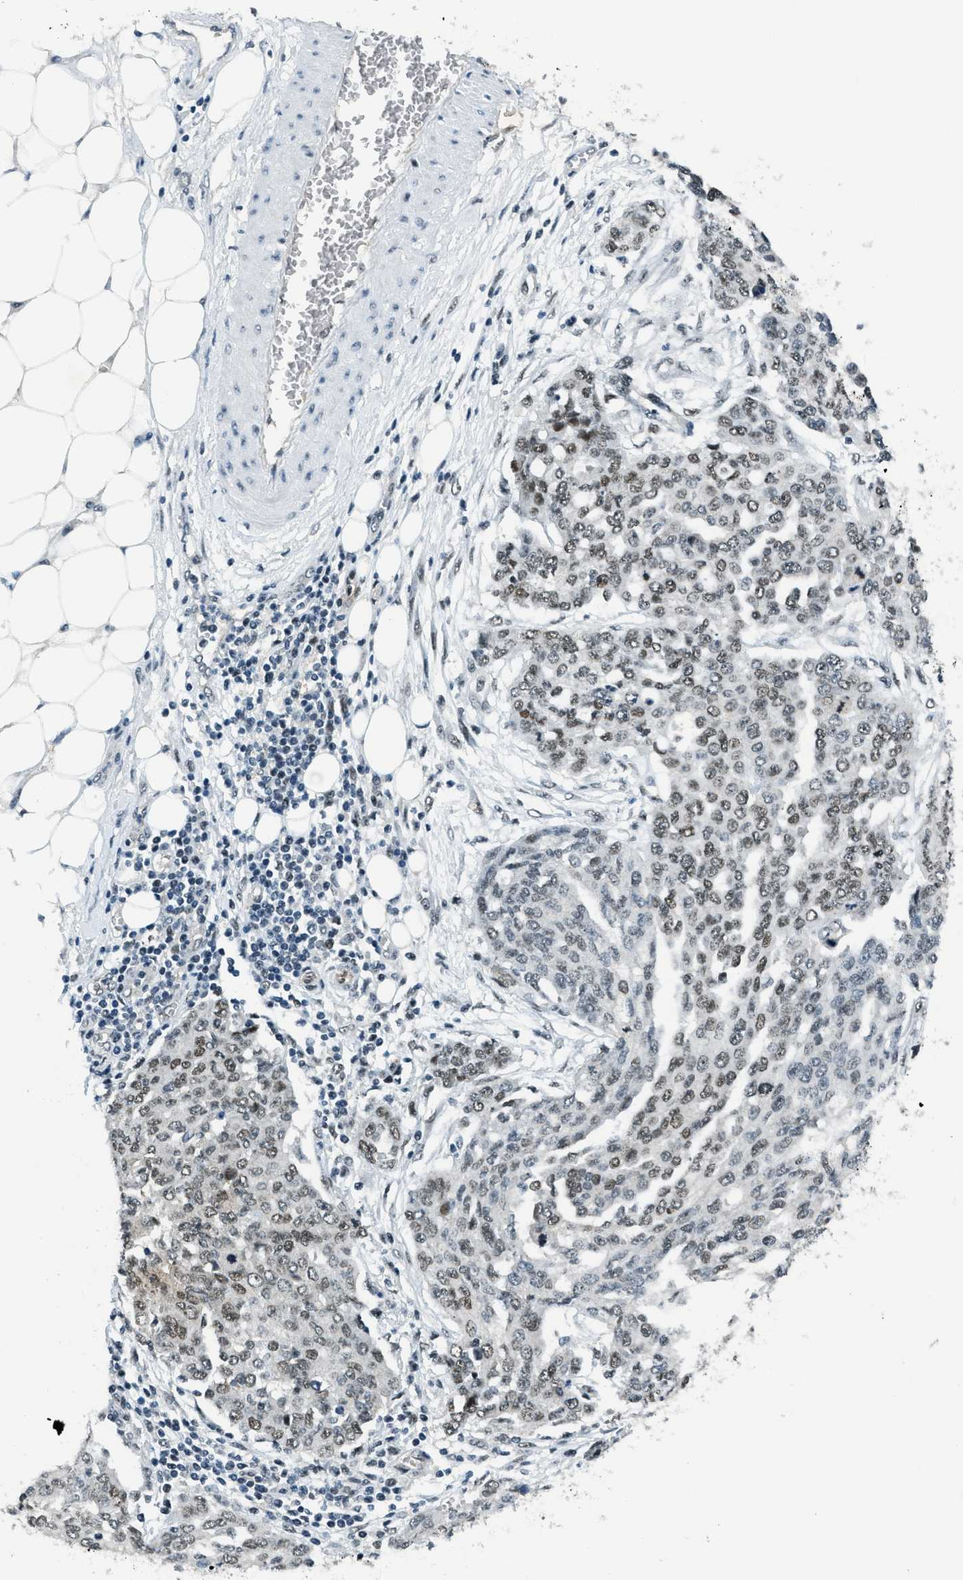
{"staining": {"intensity": "weak", "quantity": ">75%", "location": "nuclear"}, "tissue": "ovarian cancer", "cell_type": "Tumor cells", "image_type": "cancer", "snomed": [{"axis": "morphology", "description": "Cystadenocarcinoma, serous, NOS"}, {"axis": "topography", "description": "Soft tissue"}, {"axis": "topography", "description": "Ovary"}], "caption": "Human ovarian cancer (serous cystadenocarcinoma) stained with a protein marker shows weak staining in tumor cells.", "gene": "KLF6", "patient": {"sex": "female", "age": 57}}